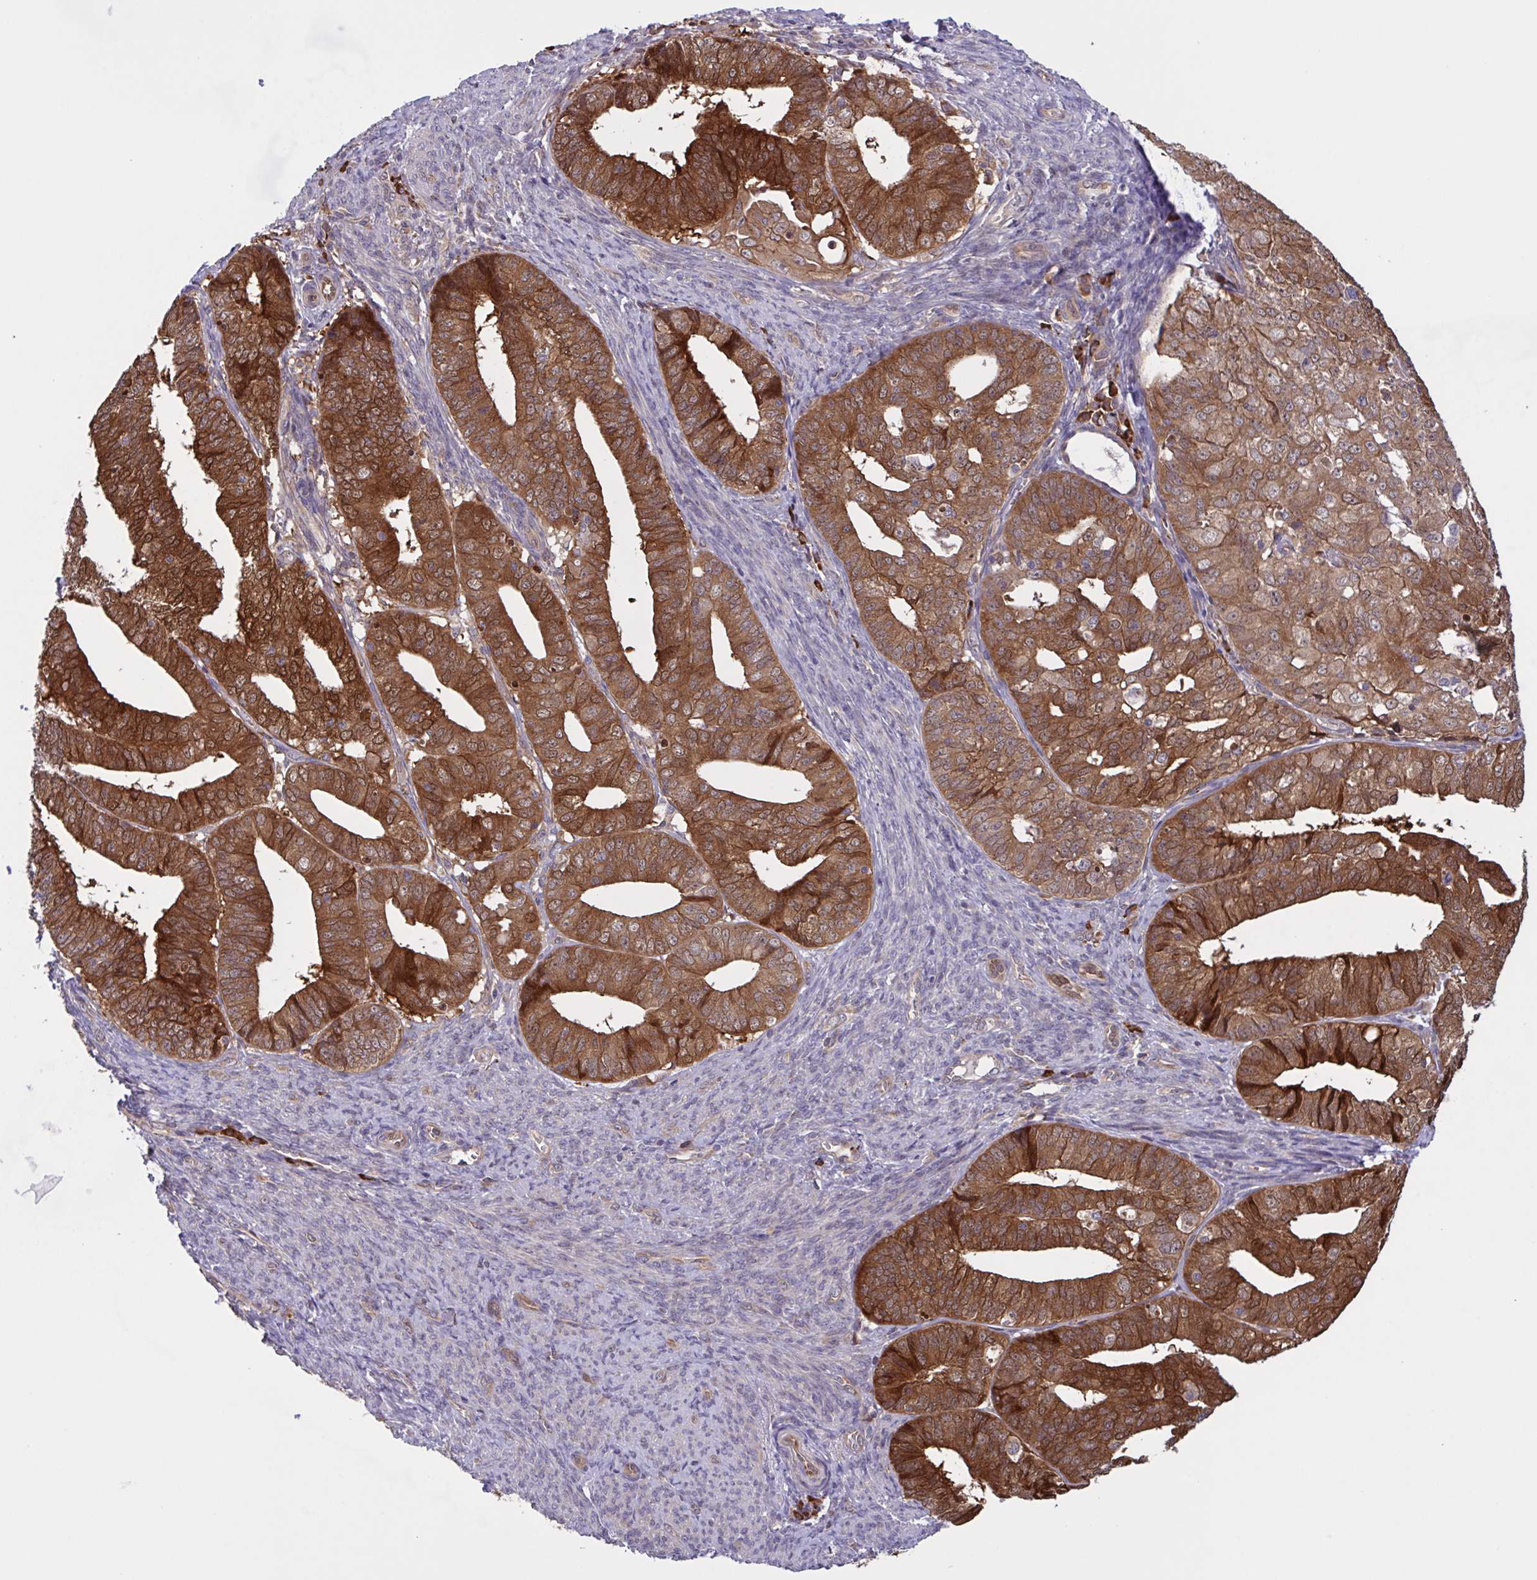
{"staining": {"intensity": "strong", "quantity": ">75%", "location": "cytoplasmic/membranous"}, "tissue": "endometrial cancer", "cell_type": "Tumor cells", "image_type": "cancer", "snomed": [{"axis": "morphology", "description": "Adenocarcinoma, NOS"}, {"axis": "topography", "description": "Endometrium"}], "caption": "IHC histopathology image of human endometrial cancer stained for a protein (brown), which demonstrates high levels of strong cytoplasmic/membranous positivity in approximately >75% of tumor cells.", "gene": "INTS10", "patient": {"sex": "female", "age": 56}}